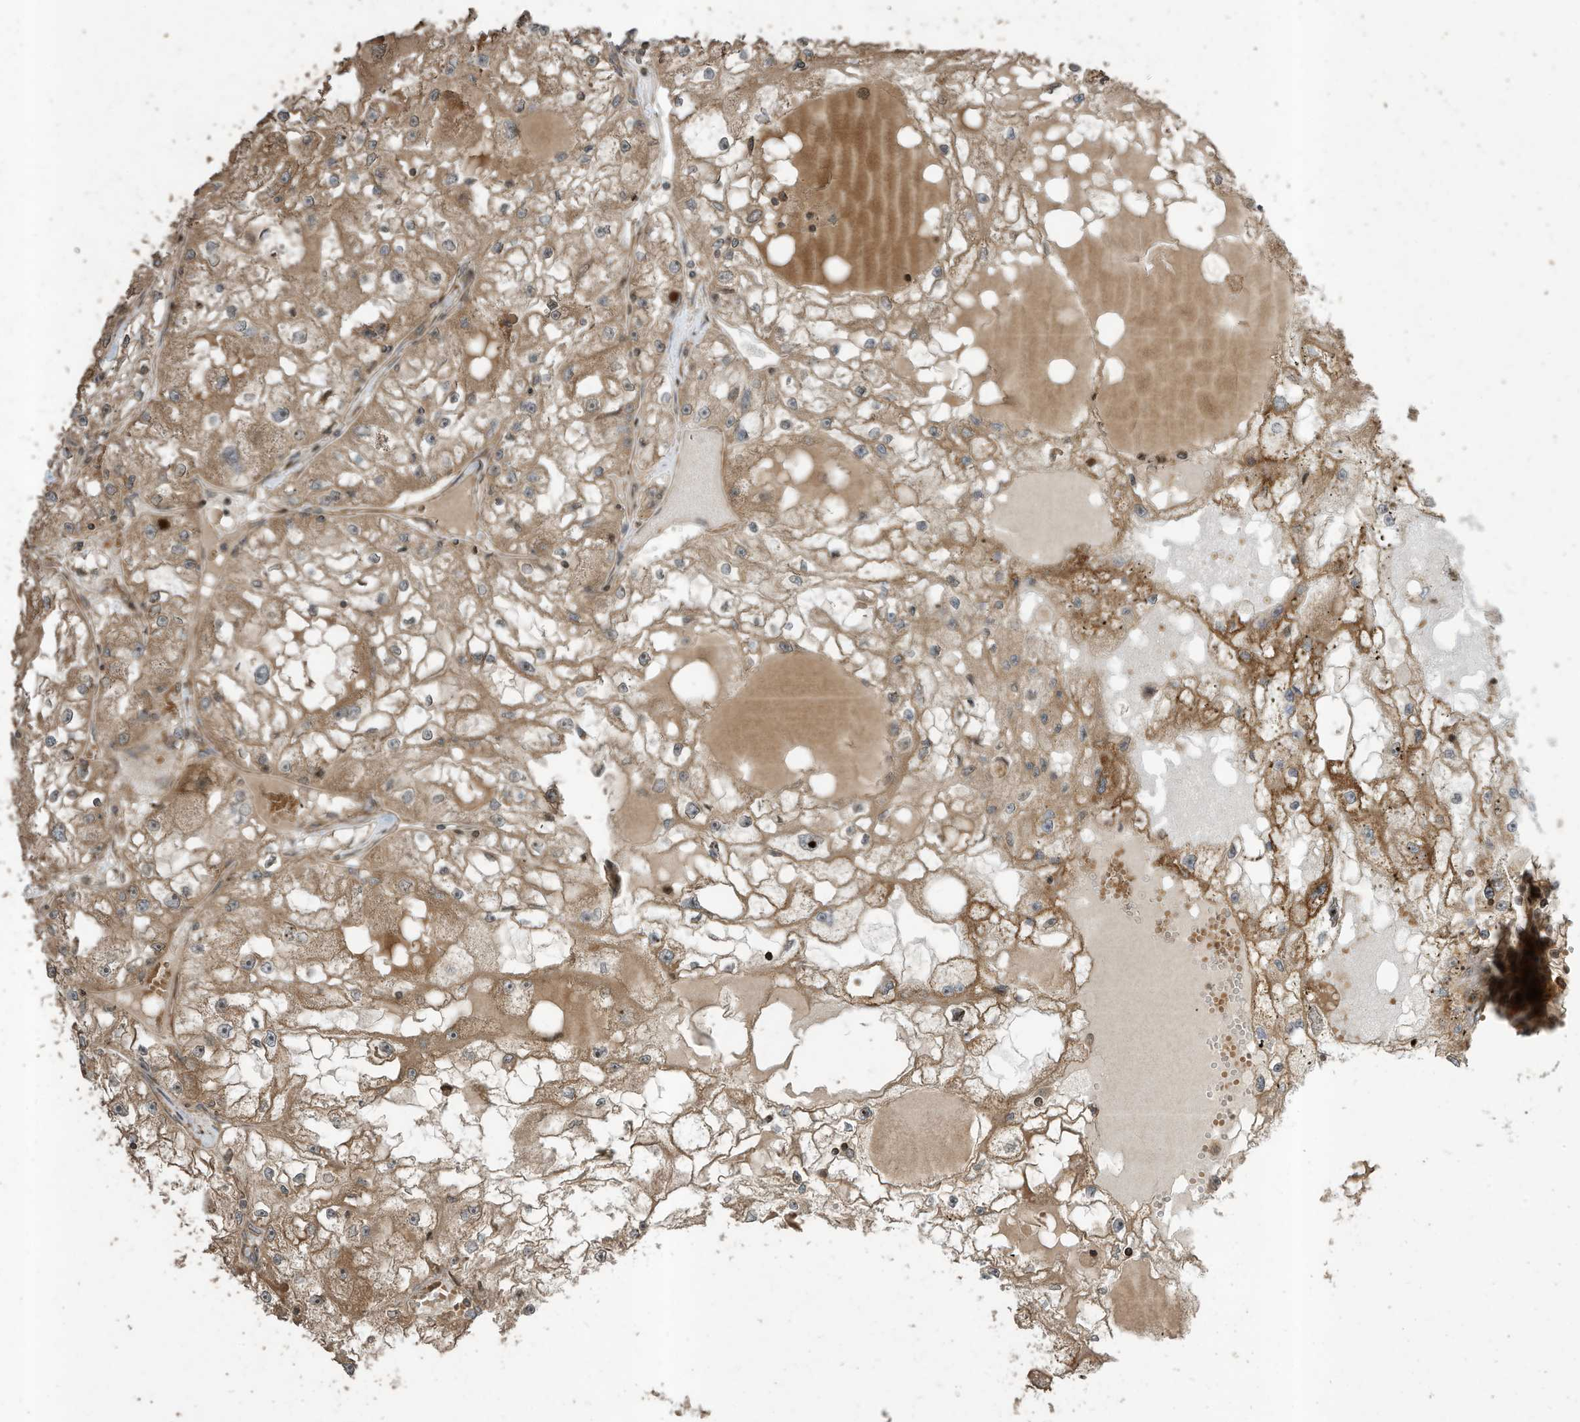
{"staining": {"intensity": "moderate", "quantity": ">75%", "location": "cytoplasmic/membranous"}, "tissue": "renal cancer", "cell_type": "Tumor cells", "image_type": "cancer", "snomed": [{"axis": "morphology", "description": "Adenocarcinoma, NOS"}, {"axis": "topography", "description": "Kidney"}], "caption": "This photomicrograph displays renal cancer (adenocarcinoma) stained with immunohistochemistry (IHC) to label a protein in brown. The cytoplasmic/membranous of tumor cells show moderate positivity for the protein. Nuclei are counter-stained blue.", "gene": "ZNF653", "patient": {"sex": "male", "age": 56}}